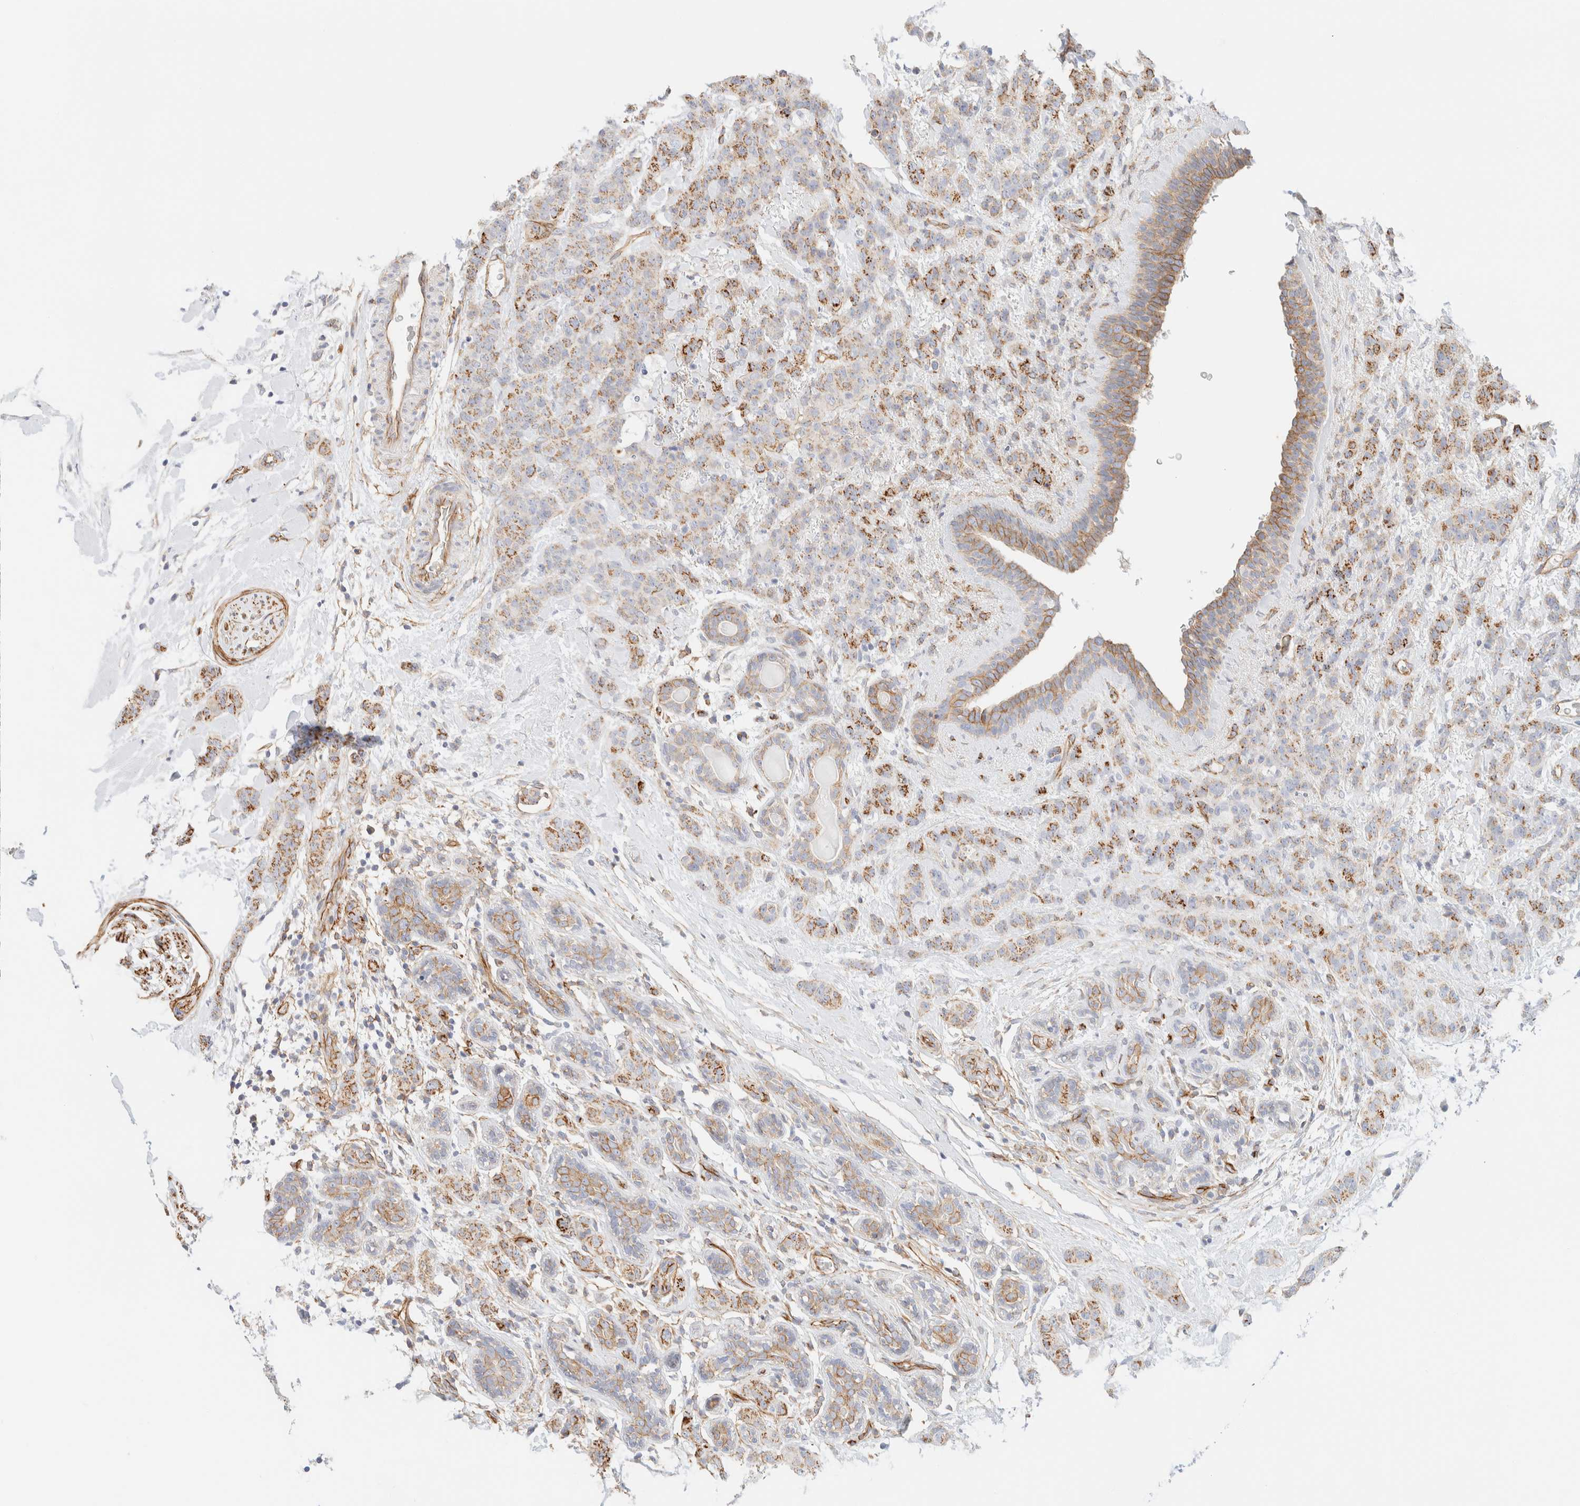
{"staining": {"intensity": "moderate", "quantity": "25%-75%", "location": "cytoplasmic/membranous"}, "tissue": "breast cancer", "cell_type": "Tumor cells", "image_type": "cancer", "snomed": [{"axis": "morphology", "description": "Normal tissue, NOS"}, {"axis": "morphology", "description": "Duct carcinoma"}, {"axis": "topography", "description": "Breast"}], "caption": "Moderate cytoplasmic/membranous protein expression is appreciated in about 25%-75% of tumor cells in breast cancer. The staining was performed using DAB (3,3'-diaminobenzidine) to visualize the protein expression in brown, while the nuclei were stained in blue with hematoxylin (Magnification: 20x).", "gene": "CYB5R4", "patient": {"sex": "female", "age": 40}}